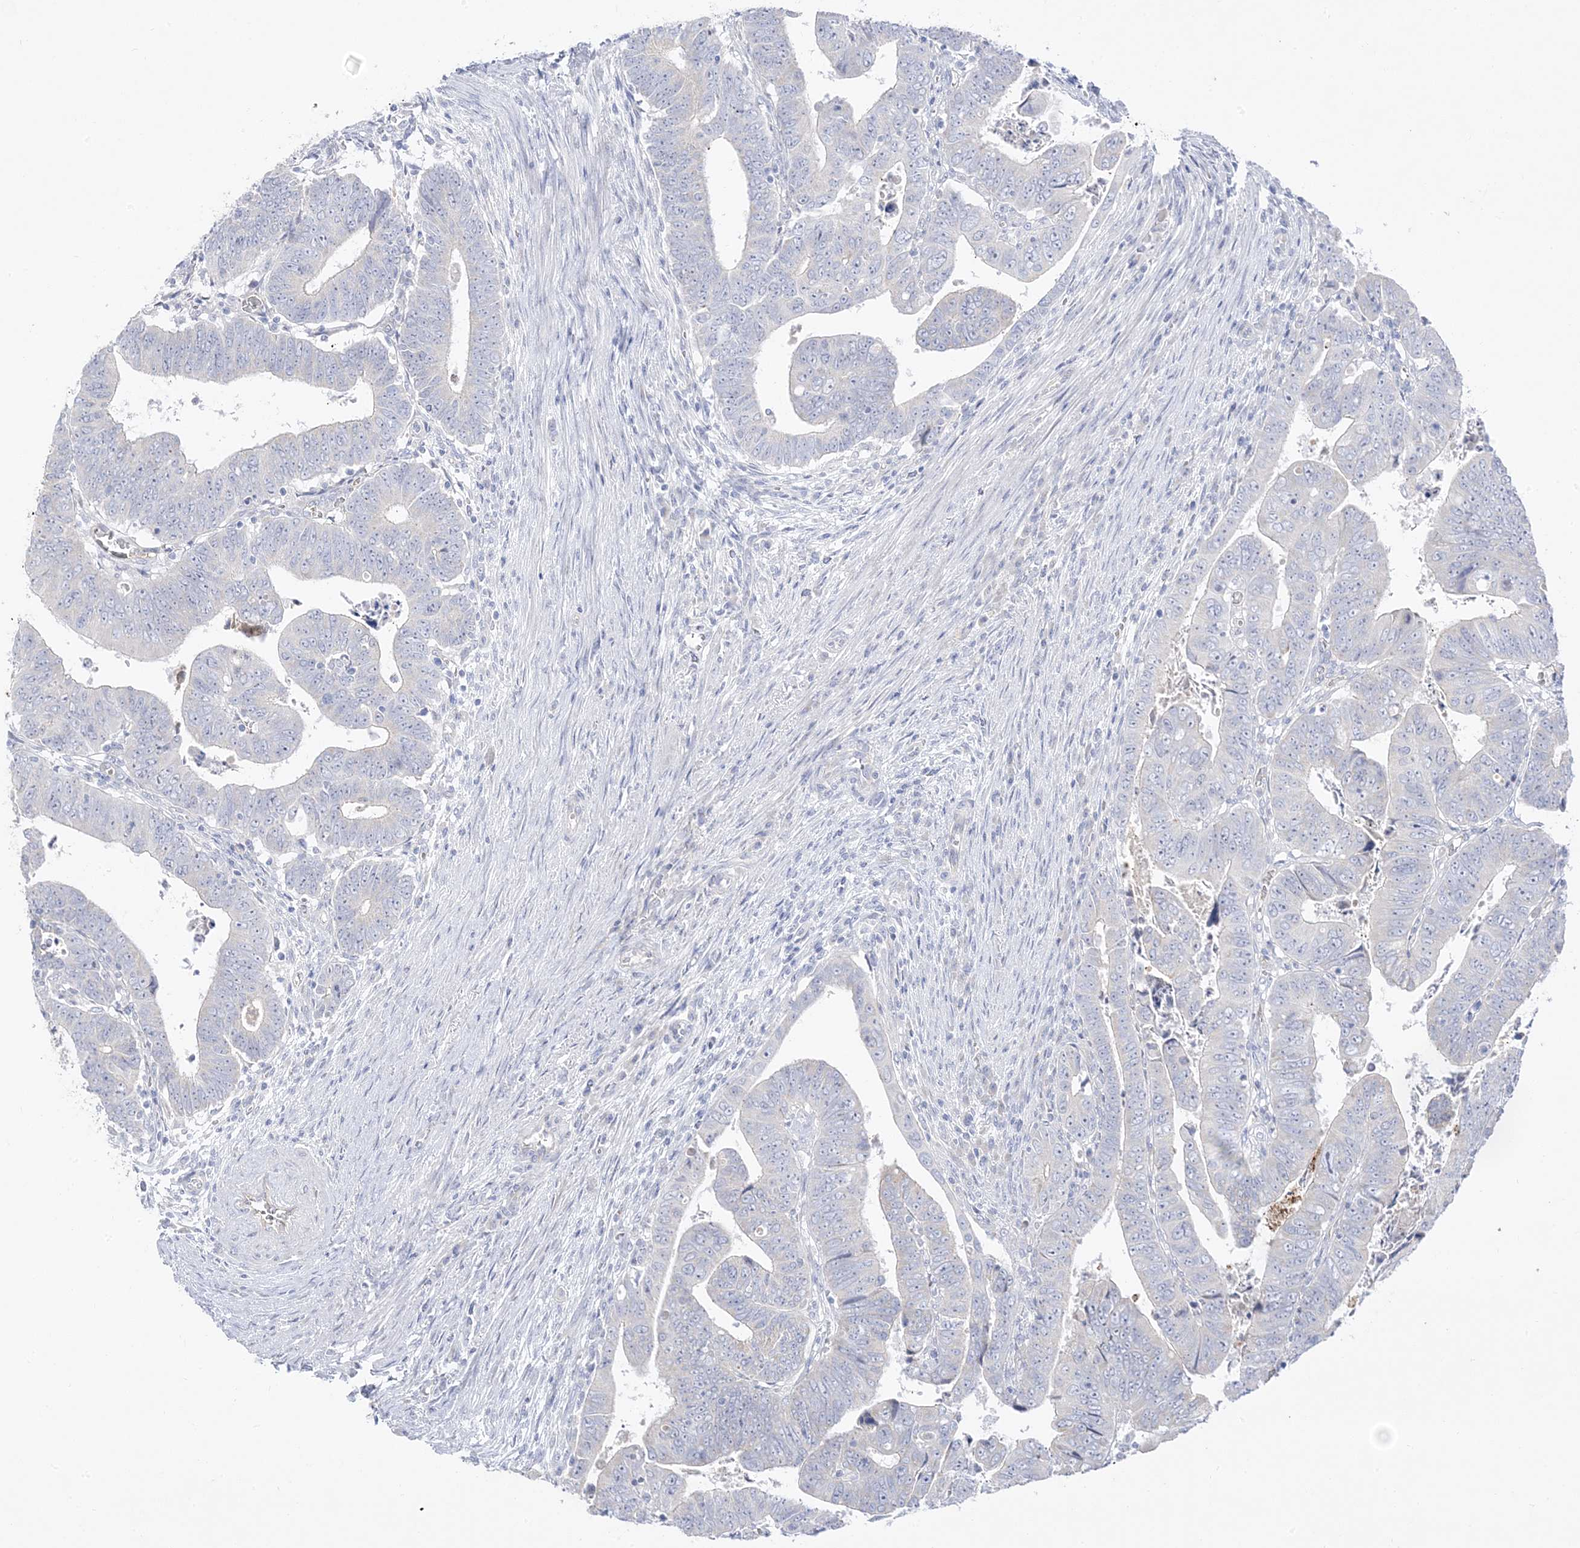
{"staining": {"intensity": "negative", "quantity": "none", "location": "none"}, "tissue": "colorectal cancer", "cell_type": "Tumor cells", "image_type": "cancer", "snomed": [{"axis": "morphology", "description": "Normal tissue, NOS"}, {"axis": "morphology", "description": "Adenocarcinoma, NOS"}, {"axis": "topography", "description": "Rectum"}], "caption": "Immunohistochemistry (IHC) histopathology image of human colorectal cancer (adenocarcinoma) stained for a protein (brown), which reveals no positivity in tumor cells.", "gene": "TRANK1", "patient": {"sex": "female", "age": 65}}